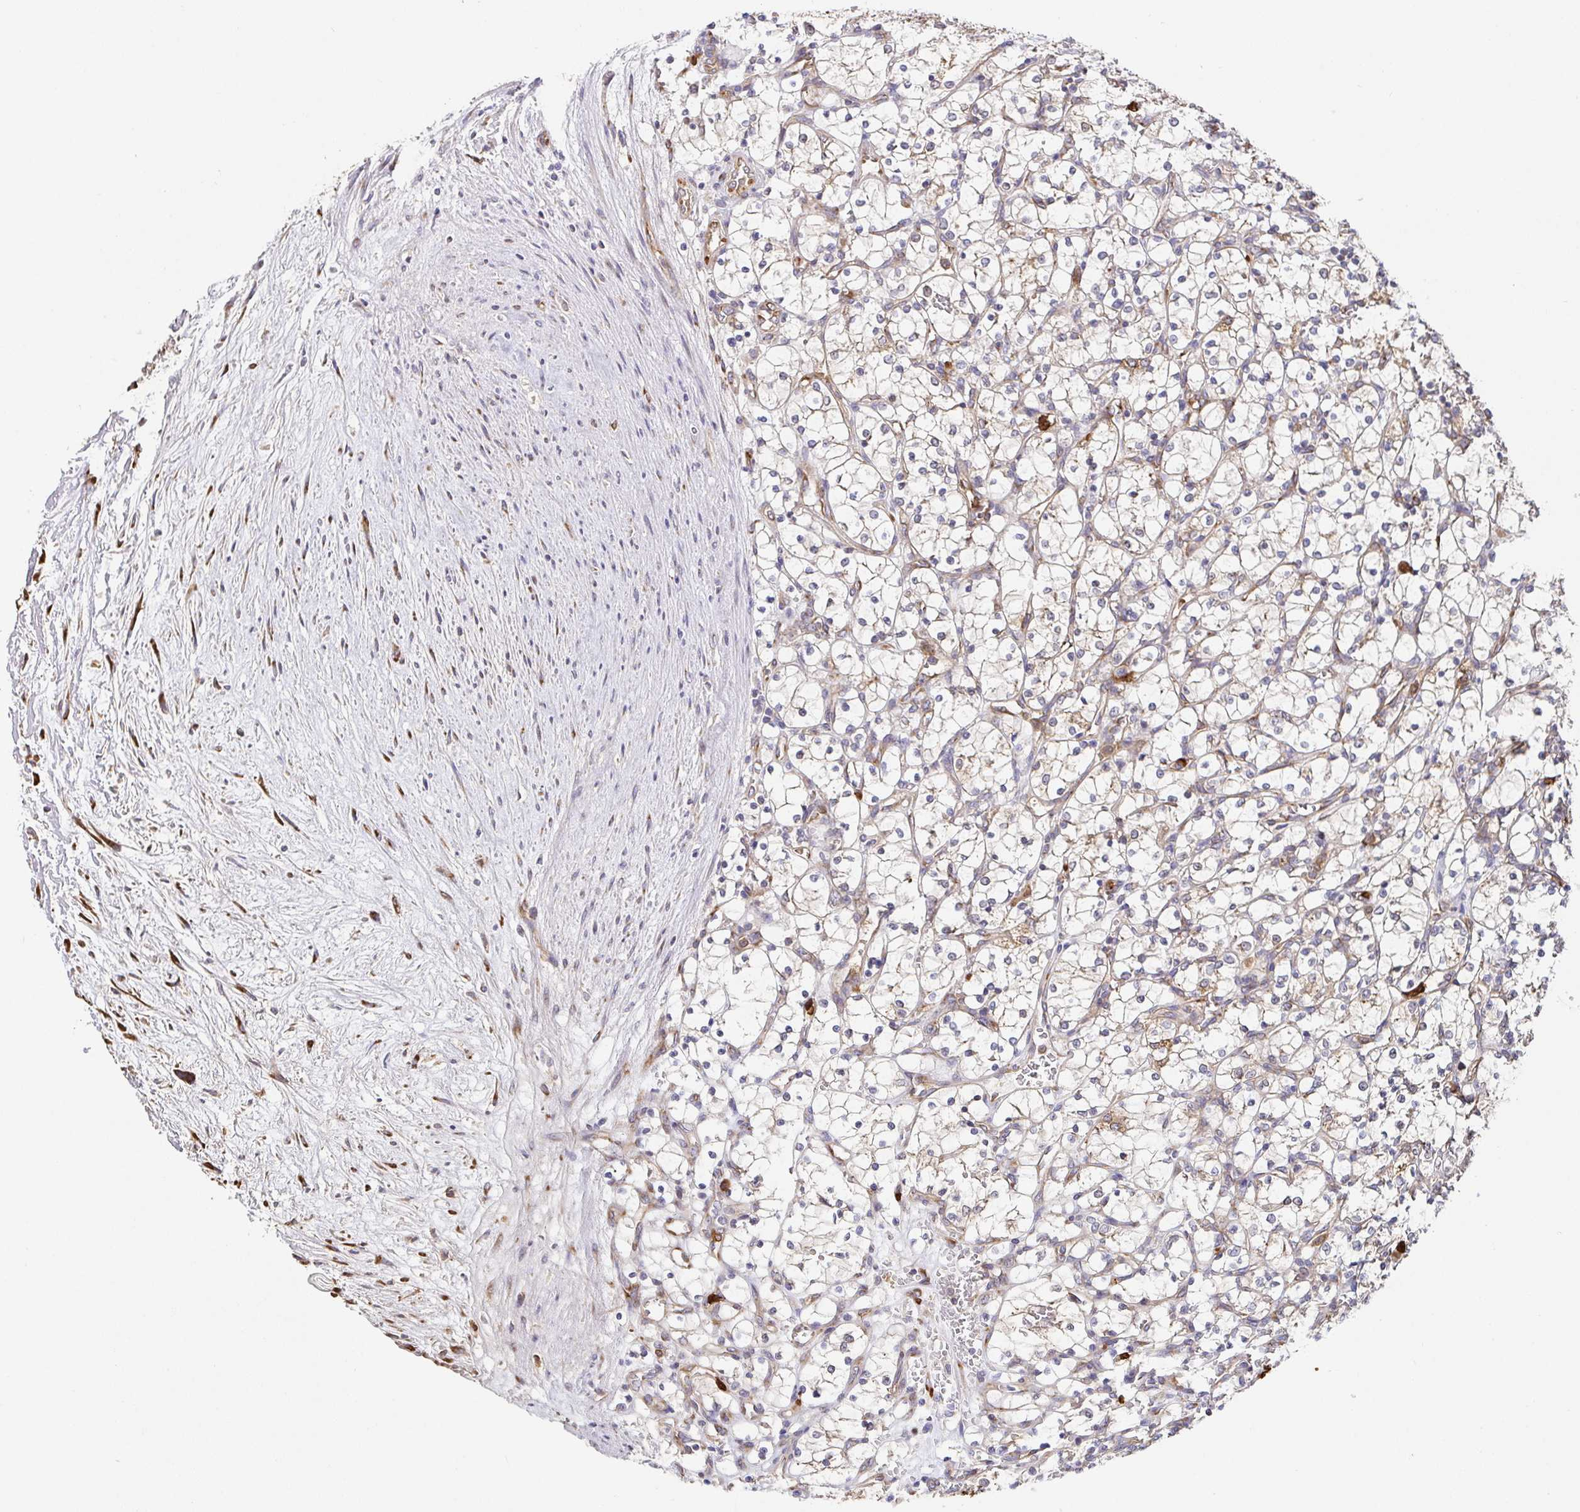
{"staining": {"intensity": "negative", "quantity": "none", "location": "none"}, "tissue": "renal cancer", "cell_type": "Tumor cells", "image_type": "cancer", "snomed": [{"axis": "morphology", "description": "Adenocarcinoma, NOS"}, {"axis": "topography", "description": "Kidney"}], "caption": "IHC of renal cancer (adenocarcinoma) shows no positivity in tumor cells.", "gene": "PDPK1", "patient": {"sex": "female", "age": 69}}